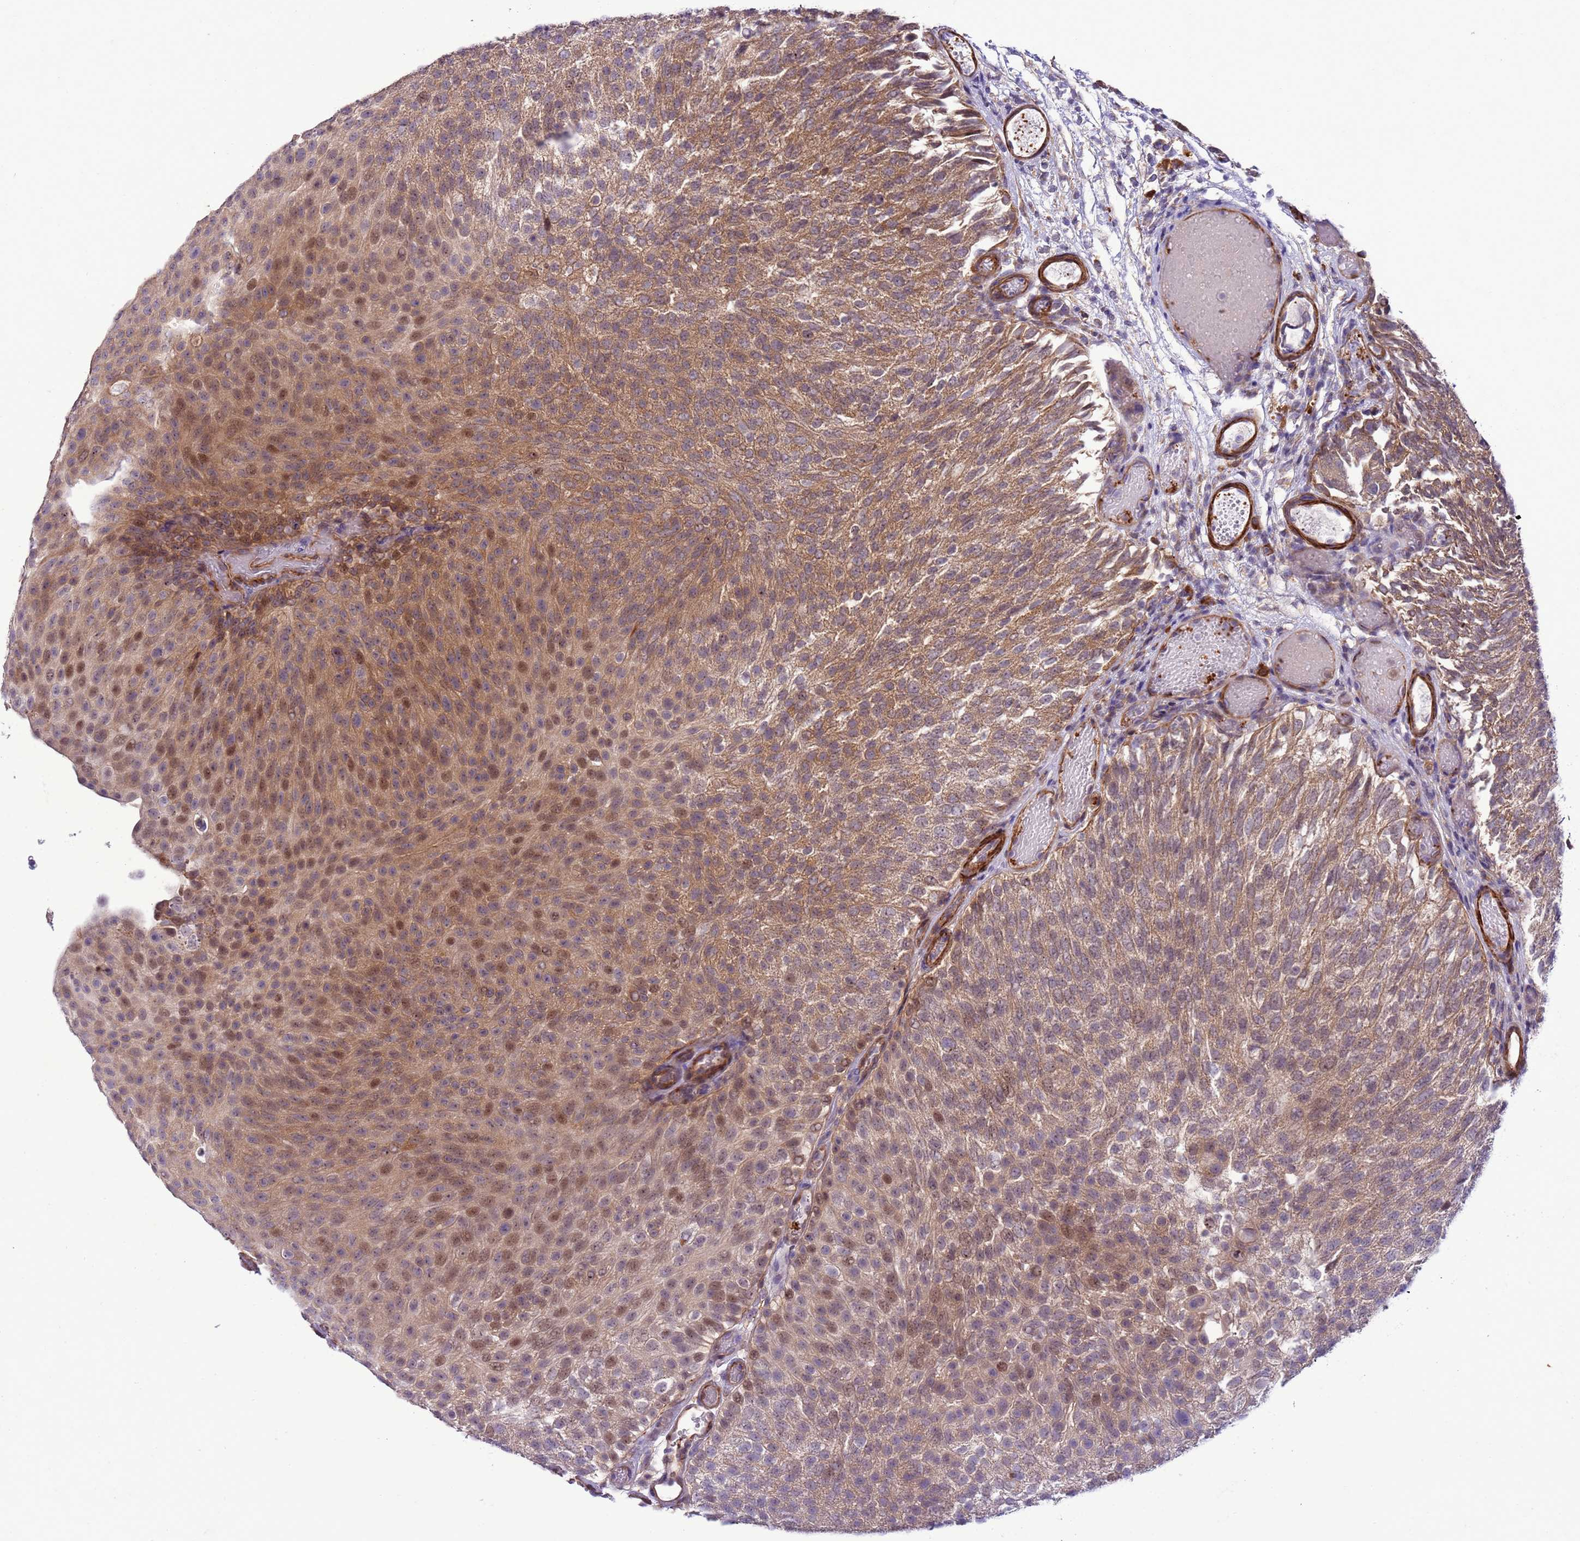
{"staining": {"intensity": "moderate", "quantity": ">75%", "location": "cytoplasmic/membranous,nuclear"}, "tissue": "urothelial cancer", "cell_type": "Tumor cells", "image_type": "cancer", "snomed": [{"axis": "morphology", "description": "Urothelial carcinoma, Low grade"}, {"axis": "topography", "description": "Urinary bladder"}], "caption": "Urothelial cancer tissue reveals moderate cytoplasmic/membranous and nuclear staining in about >75% of tumor cells, visualized by immunohistochemistry.", "gene": "GEN1", "patient": {"sex": "male", "age": 78}}